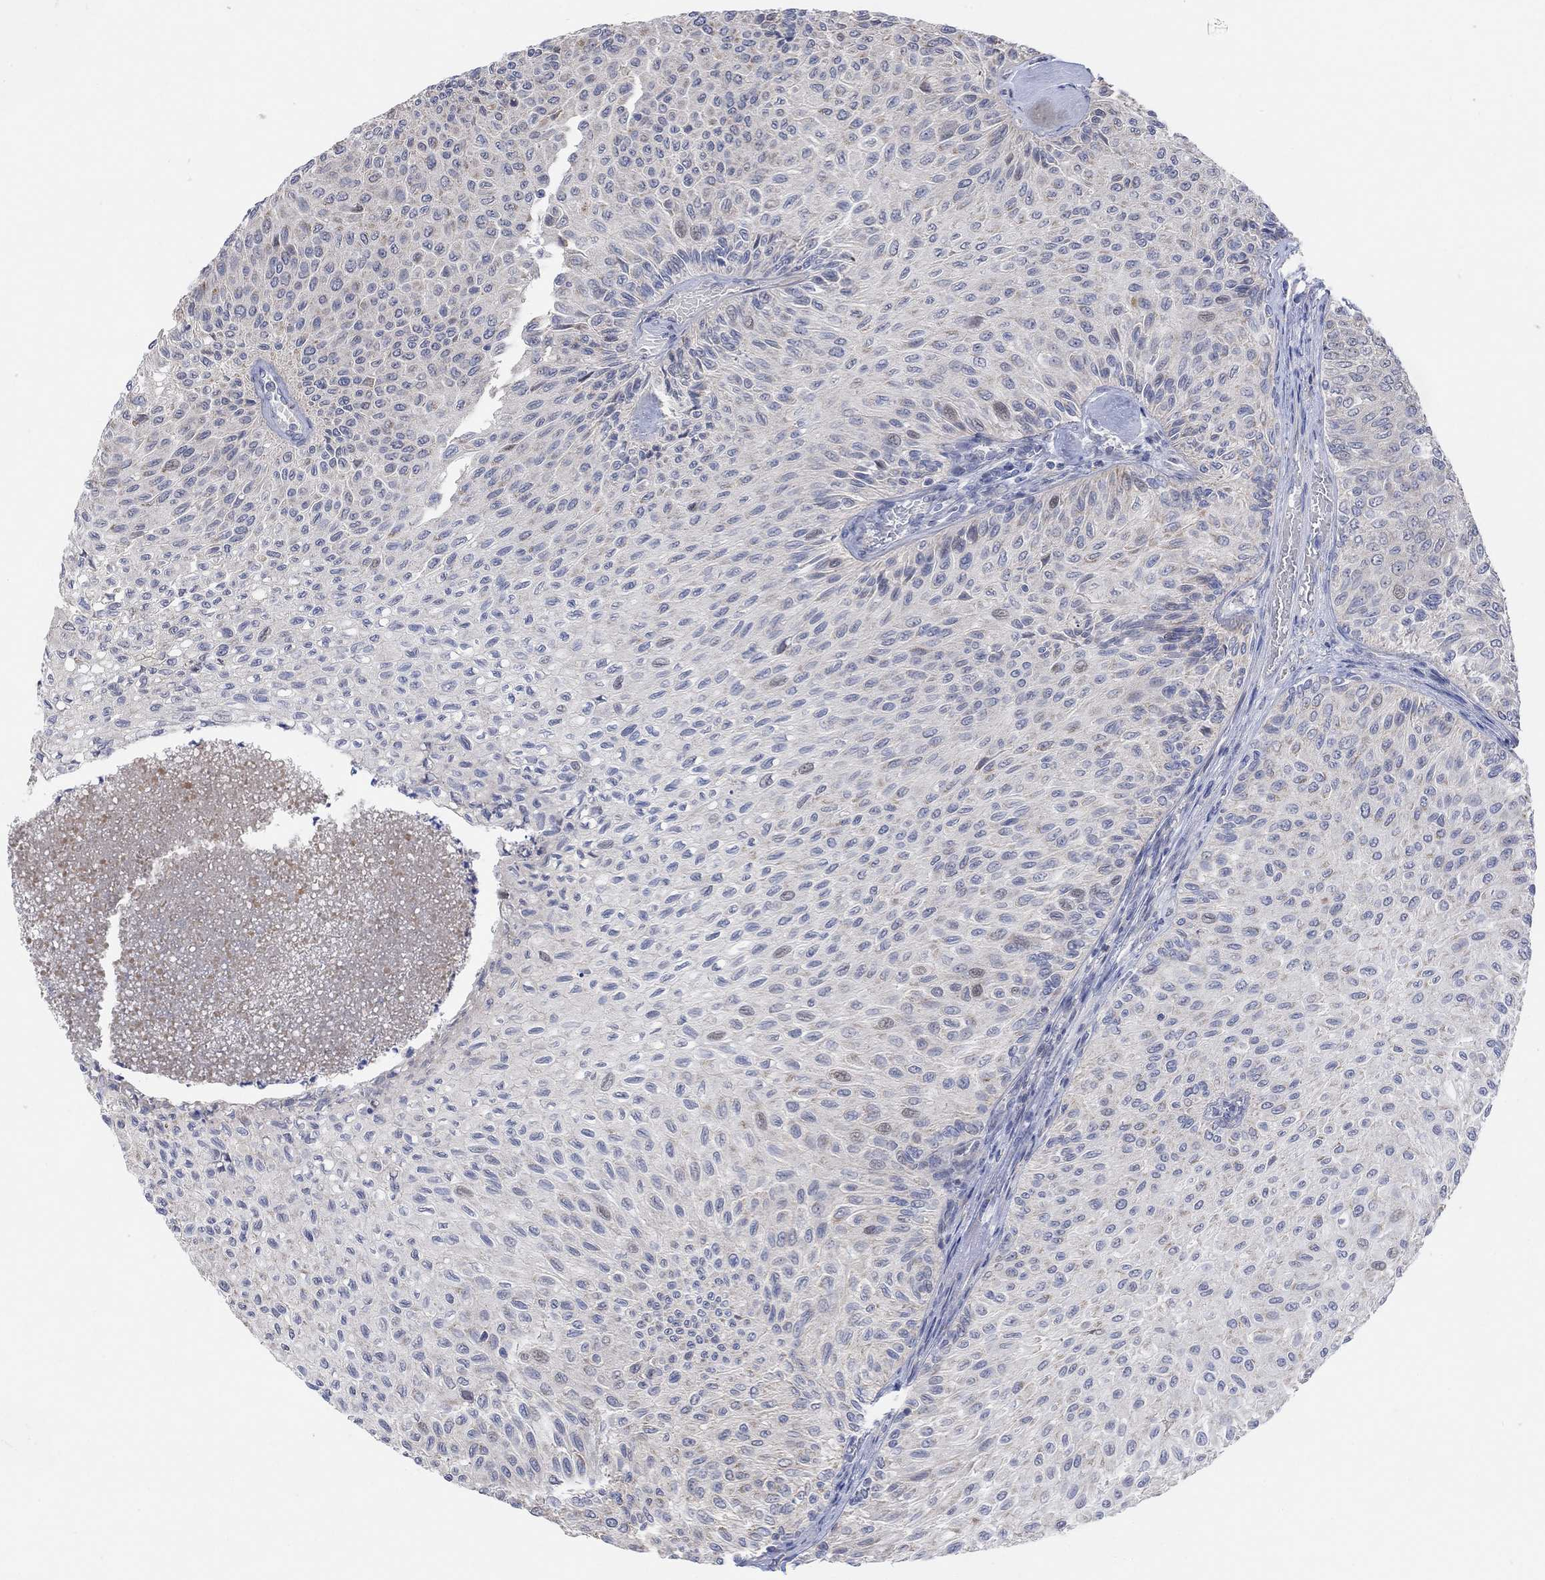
{"staining": {"intensity": "negative", "quantity": "none", "location": "none"}, "tissue": "urothelial cancer", "cell_type": "Tumor cells", "image_type": "cancer", "snomed": [{"axis": "morphology", "description": "Urothelial carcinoma, Low grade"}, {"axis": "topography", "description": "Urinary bladder"}], "caption": "High power microscopy histopathology image of an immunohistochemistry (IHC) image of low-grade urothelial carcinoma, revealing no significant expression in tumor cells.", "gene": "CNTF", "patient": {"sex": "male", "age": 78}}